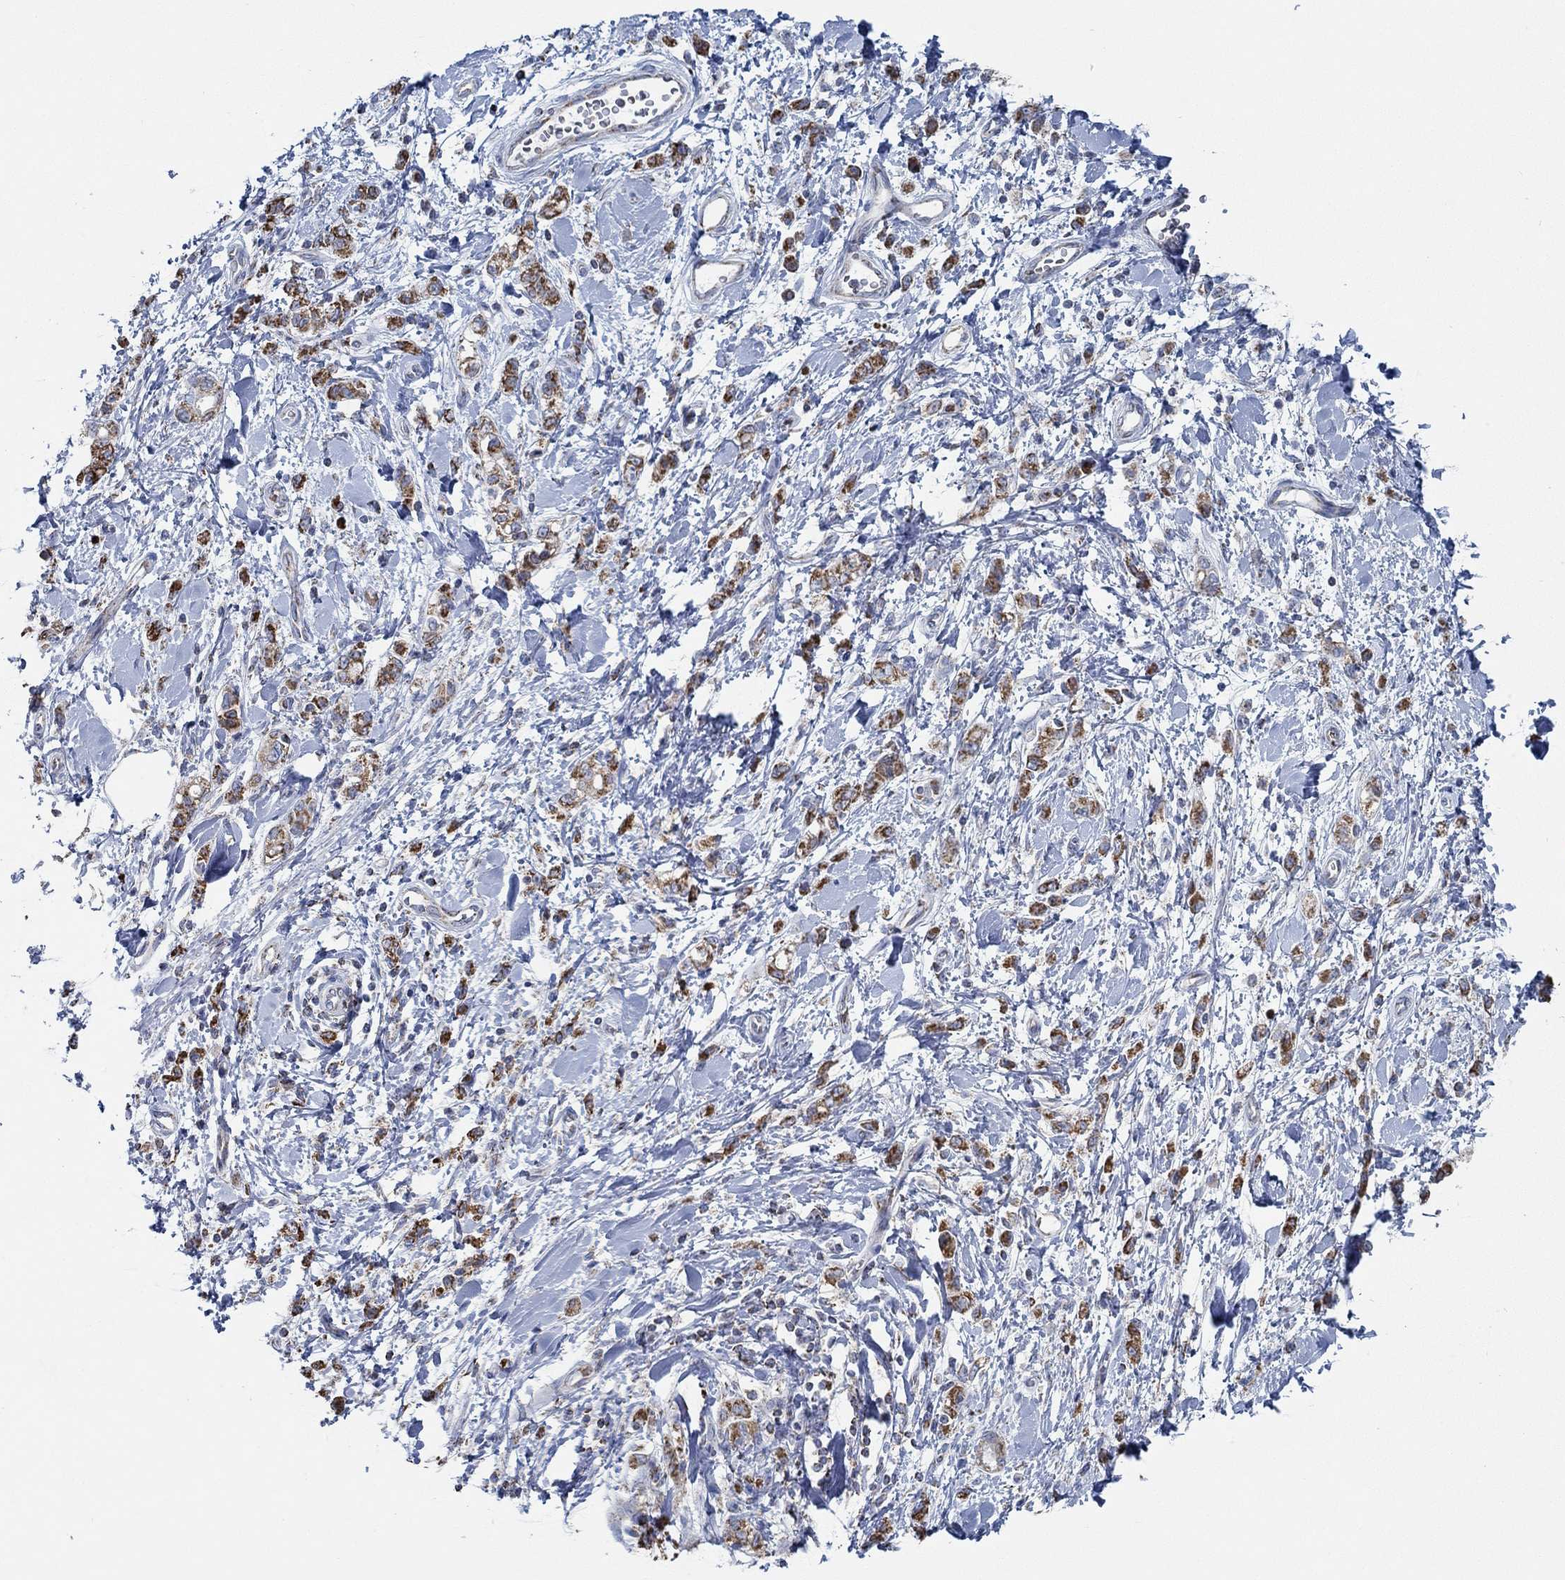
{"staining": {"intensity": "strong", "quantity": "25%-75%", "location": "cytoplasmic/membranous"}, "tissue": "stomach cancer", "cell_type": "Tumor cells", "image_type": "cancer", "snomed": [{"axis": "morphology", "description": "Adenocarcinoma, NOS"}, {"axis": "topography", "description": "Stomach"}], "caption": "Human stomach adenocarcinoma stained for a protein (brown) reveals strong cytoplasmic/membranous positive positivity in about 25%-75% of tumor cells.", "gene": "GLOD5", "patient": {"sex": "male", "age": 77}}